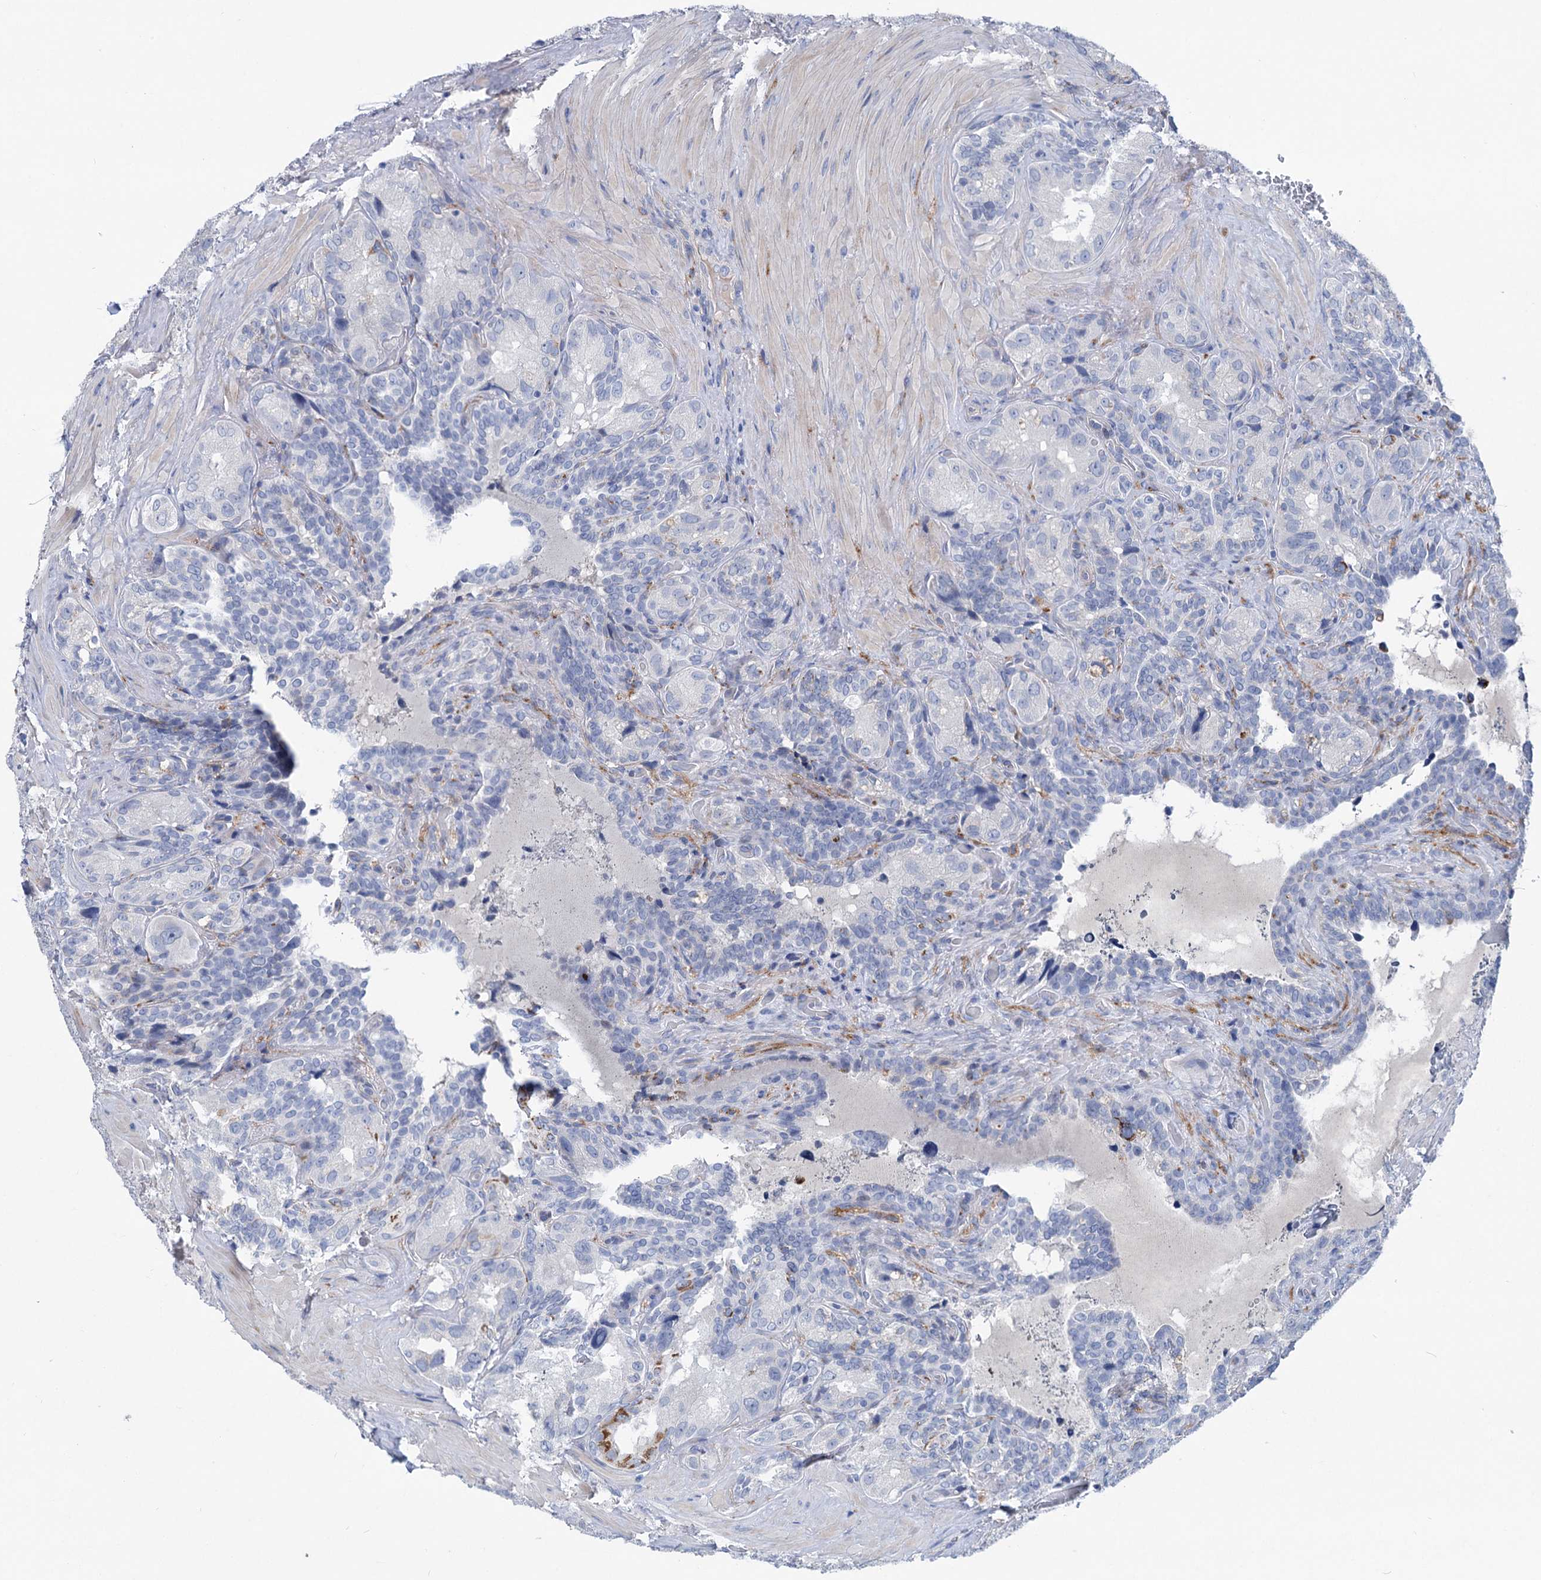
{"staining": {"intensity": "negative", "quantity": "none", "location": "none"}, "tissue": "seminal vesicle", "cell_type": "Glandular cells", "image_type": "normal", "snomed": [{"axis": "morphology", "description": "Normal tissue, NOS"}, {"axis": "topography", "description": "Seminal veicle"}, {"axis": "topography", "description": "Peripheral nerve tissue"}], "caption": "Immunohistochemical staining of normal human seminal vesicle displays no significant expression in glandular cells.", "gene": "CHDH", "patient": {"sex": "male", "age": 67}}